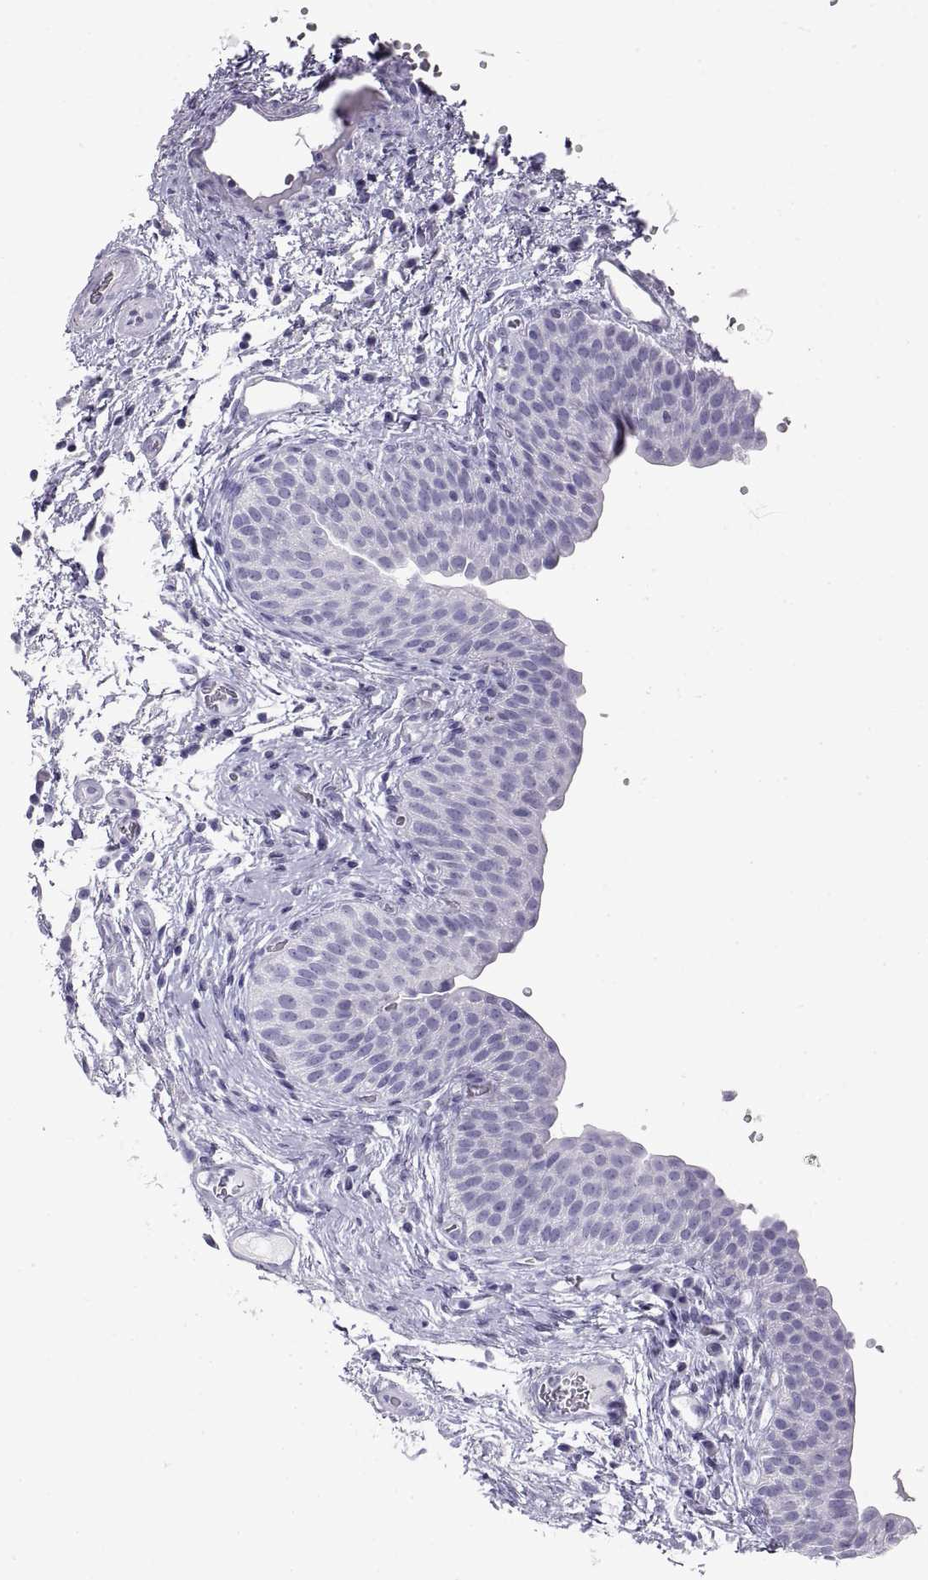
{"staining": {"intensity": "negative", "quantity": "none", "location": "none"}, "tissue": "urinary bladder", "cell_type": "Urothelial cells", "image_type": "normal", "snomed": [{"axis": "morphology", "description": "Normal tissue, NOS"}, {"axis": "topography", "description": "Urinary bladder"}], "caption": "Immunohistochemistry (IHC) micrograph of unremarkable urinary bladder: urinary bladder stained with DAB (3,3'-diaminobenzidine) displays no significant protein expression in urothelial cells. (DAB immunohistochemistry (IHC) visualized using brightfield microscopy, high magnification).", "gene": "RLBP1", "patient": {"sex": "male", "age": 66}}